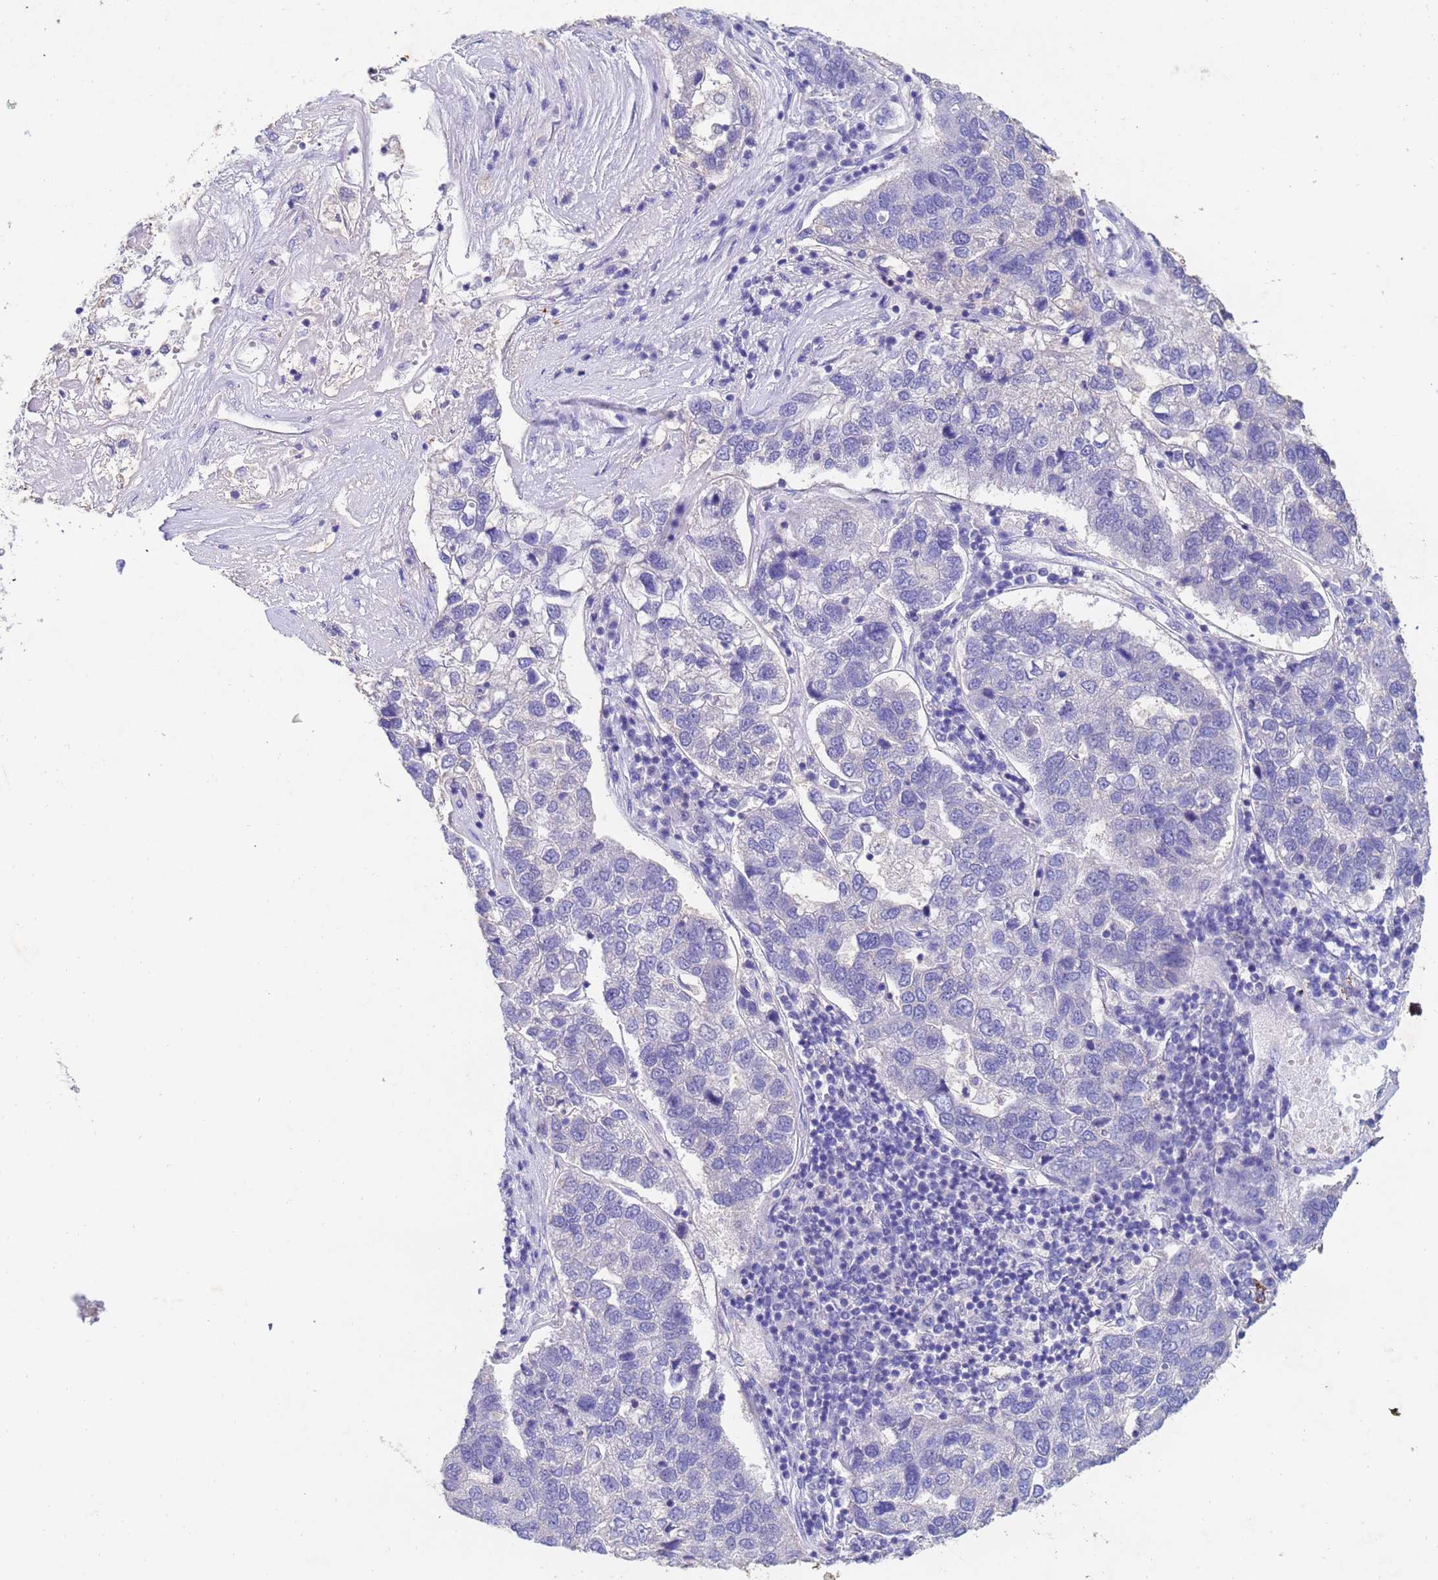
{"staining": {"intensity": "negative", "quantity": "none", "location": "none"}, "tissue": "pancreatic cancer", "cell_type": "Tumor cells", "image_type": "cancer", "snomed": [{"axis": "morphology", "description": "Adenocarcinoma, NOS"}, {"axis": "topography", "description": "Pancreas"}], "caption": "A micrograph of pancreatic adenocarcinoma stained for a protein displays no brown staining in tumor cells.", "gene": "CSTB", "patient": {"sex": "female", "age": 61}}